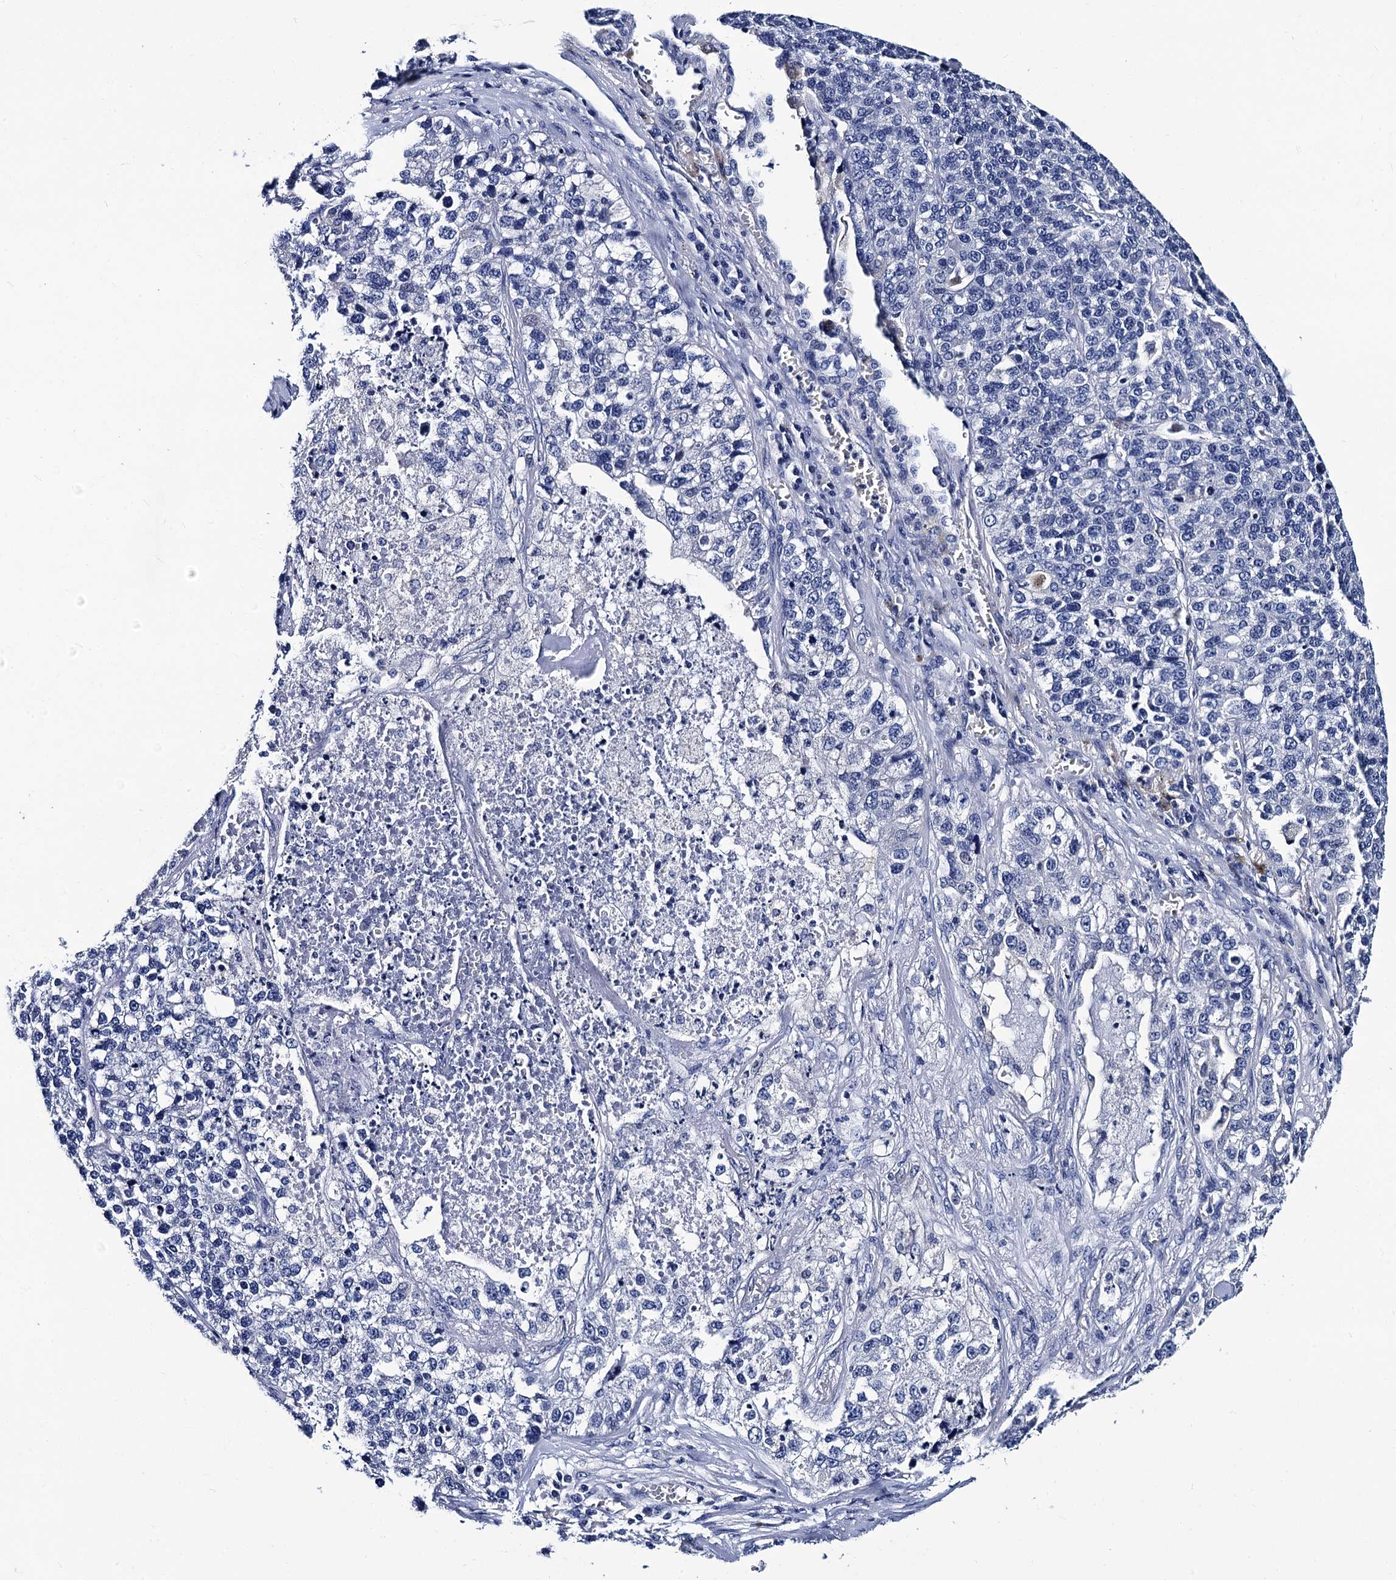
{"staining": {"intensity": "negative", "quantity": "none", "location": "none"}, "tissue": "lung cancer", "cell_type": "Tumor cells", "image_type": "cancer", "snomed": [{"axis": "morphology", "description": "Adenocarcinoma, NOS"}, {"axis": "topography", "description": "Lung"}], "caption": "Immunohistochemistry (IHC) histopathology image of lung adenocarcinoma stained for a protein (brown), which displays no expression in tumor cells.", "gene": "LRRC30", "patient": {"sex": "male", "age": 49}}